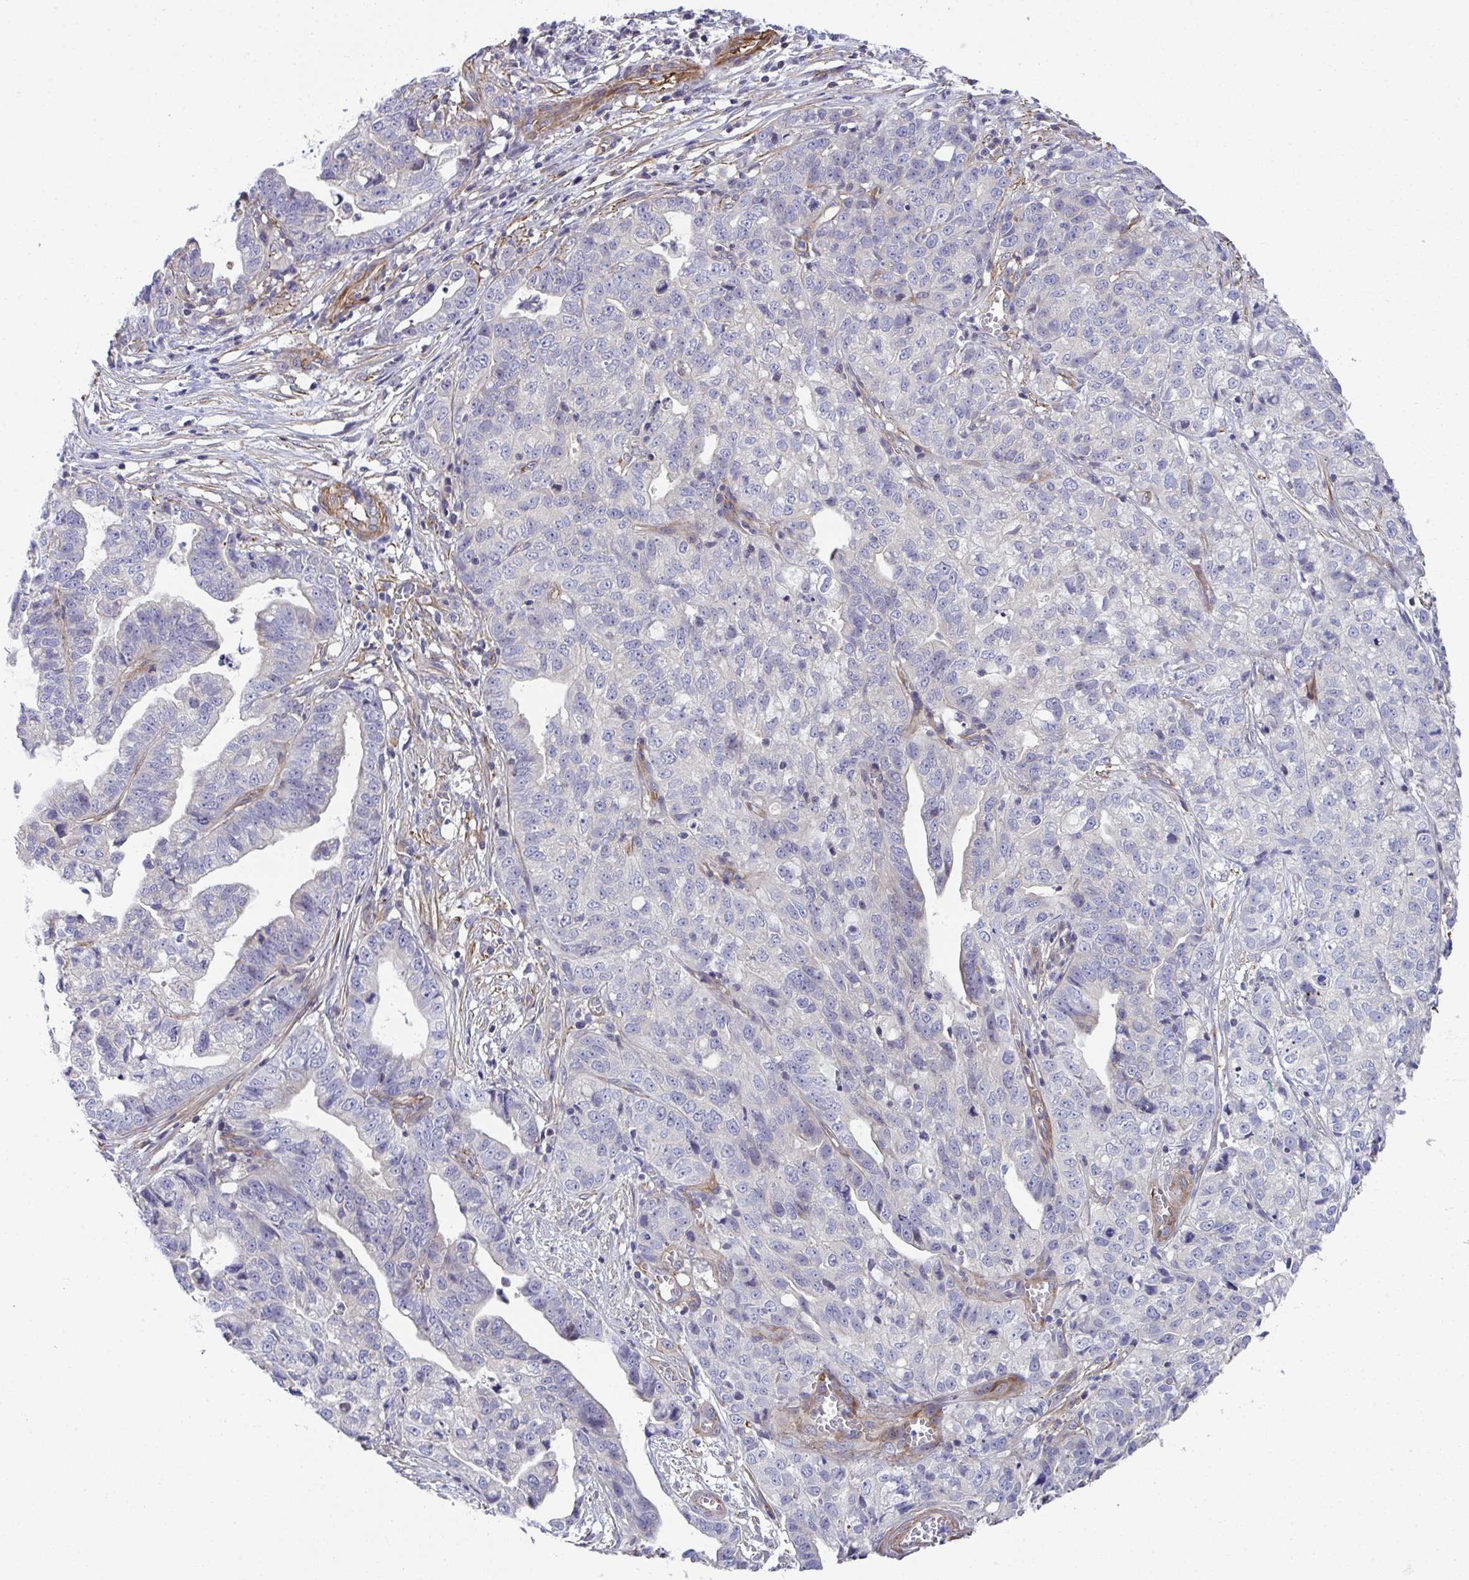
{"staining": {"intensity": "negative", "quantity": "none", "location": "none"}, "tissue": "stomach cancer", "cell_type": "Tumor cells", "image_type": "cancer", "snomed": [{"axis": "morphology", "description": "Adenocarcinoma, NOS"}, {"axis": "topography", "description": "Stomach, upper"}], "caption": "Immunohistochemistry (IHC) histopathology image of human stomach cancer stained for a protein (brown), which shows no positivity in tumor cells. (DAB immunohistochemistry visualized using brightfield microscopy, high magnification).", "gene": "MYL12A", "patient": {"sex": "female", "age": 67}}